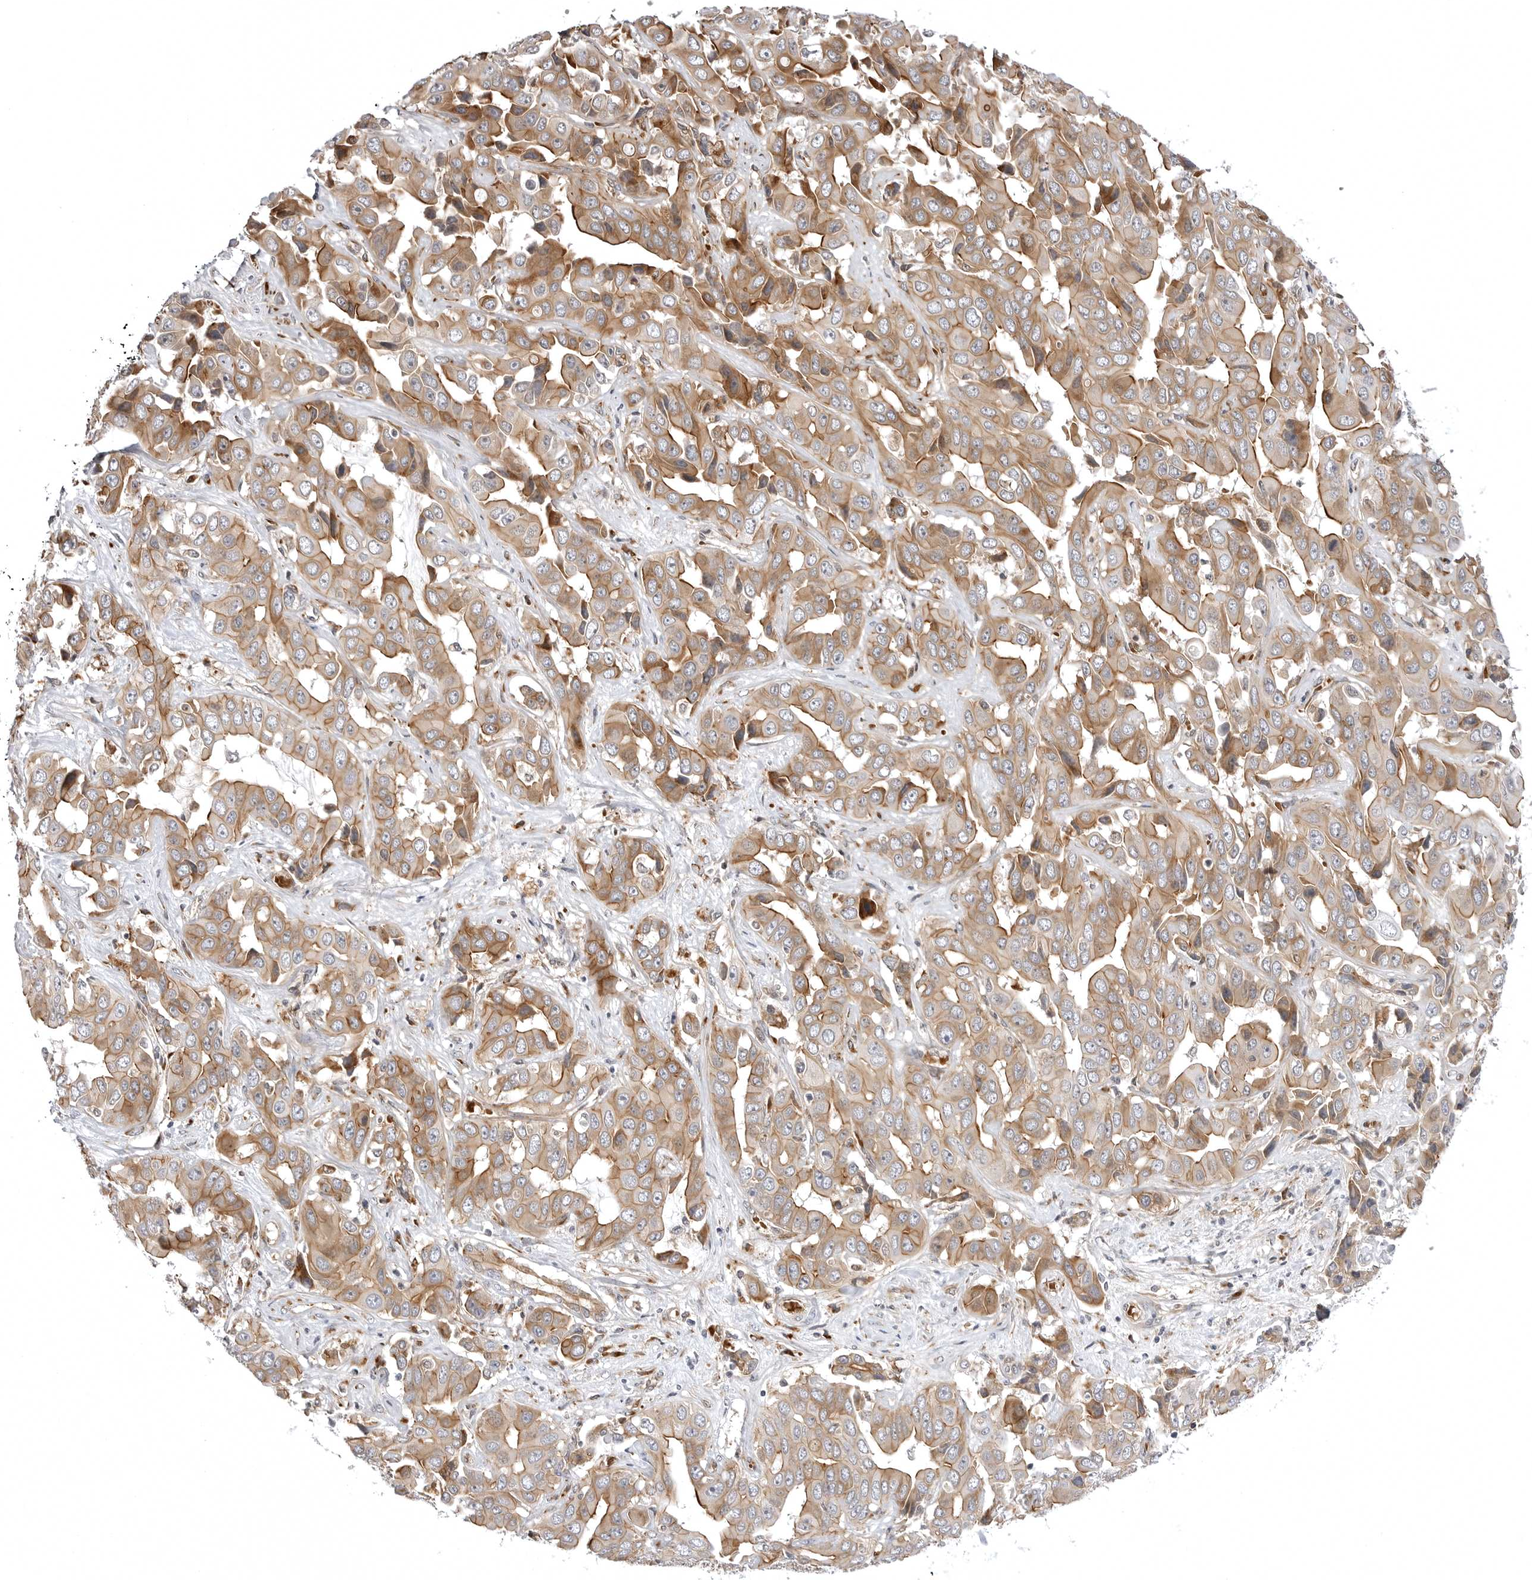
{"staining": {"intensity": "moderate", "quantity": ">75%", "location": "cytoplasmic/membranous"}, "tissue": "liver cancer", "cell_type": "Tumor cells", "image_type": "cancer", "snomed": [{"axis": "morphology", "description": "Cholangiocarcinoma"}, {"axis": "topography", "description": "Liver"}], "caption": "DAB immunohistochemical staining of liver cholangiocarcinoma demonstrates moderate cytoplasmic/membranous protein positivity in approximately >75% of tumor cells. (Stains: DAB in brown, nuclei in blue, Microscopy: brightfield microscopy at high magnification).", "gene": "ARL5A", "patient": {"sex": "female", "age": 52}}